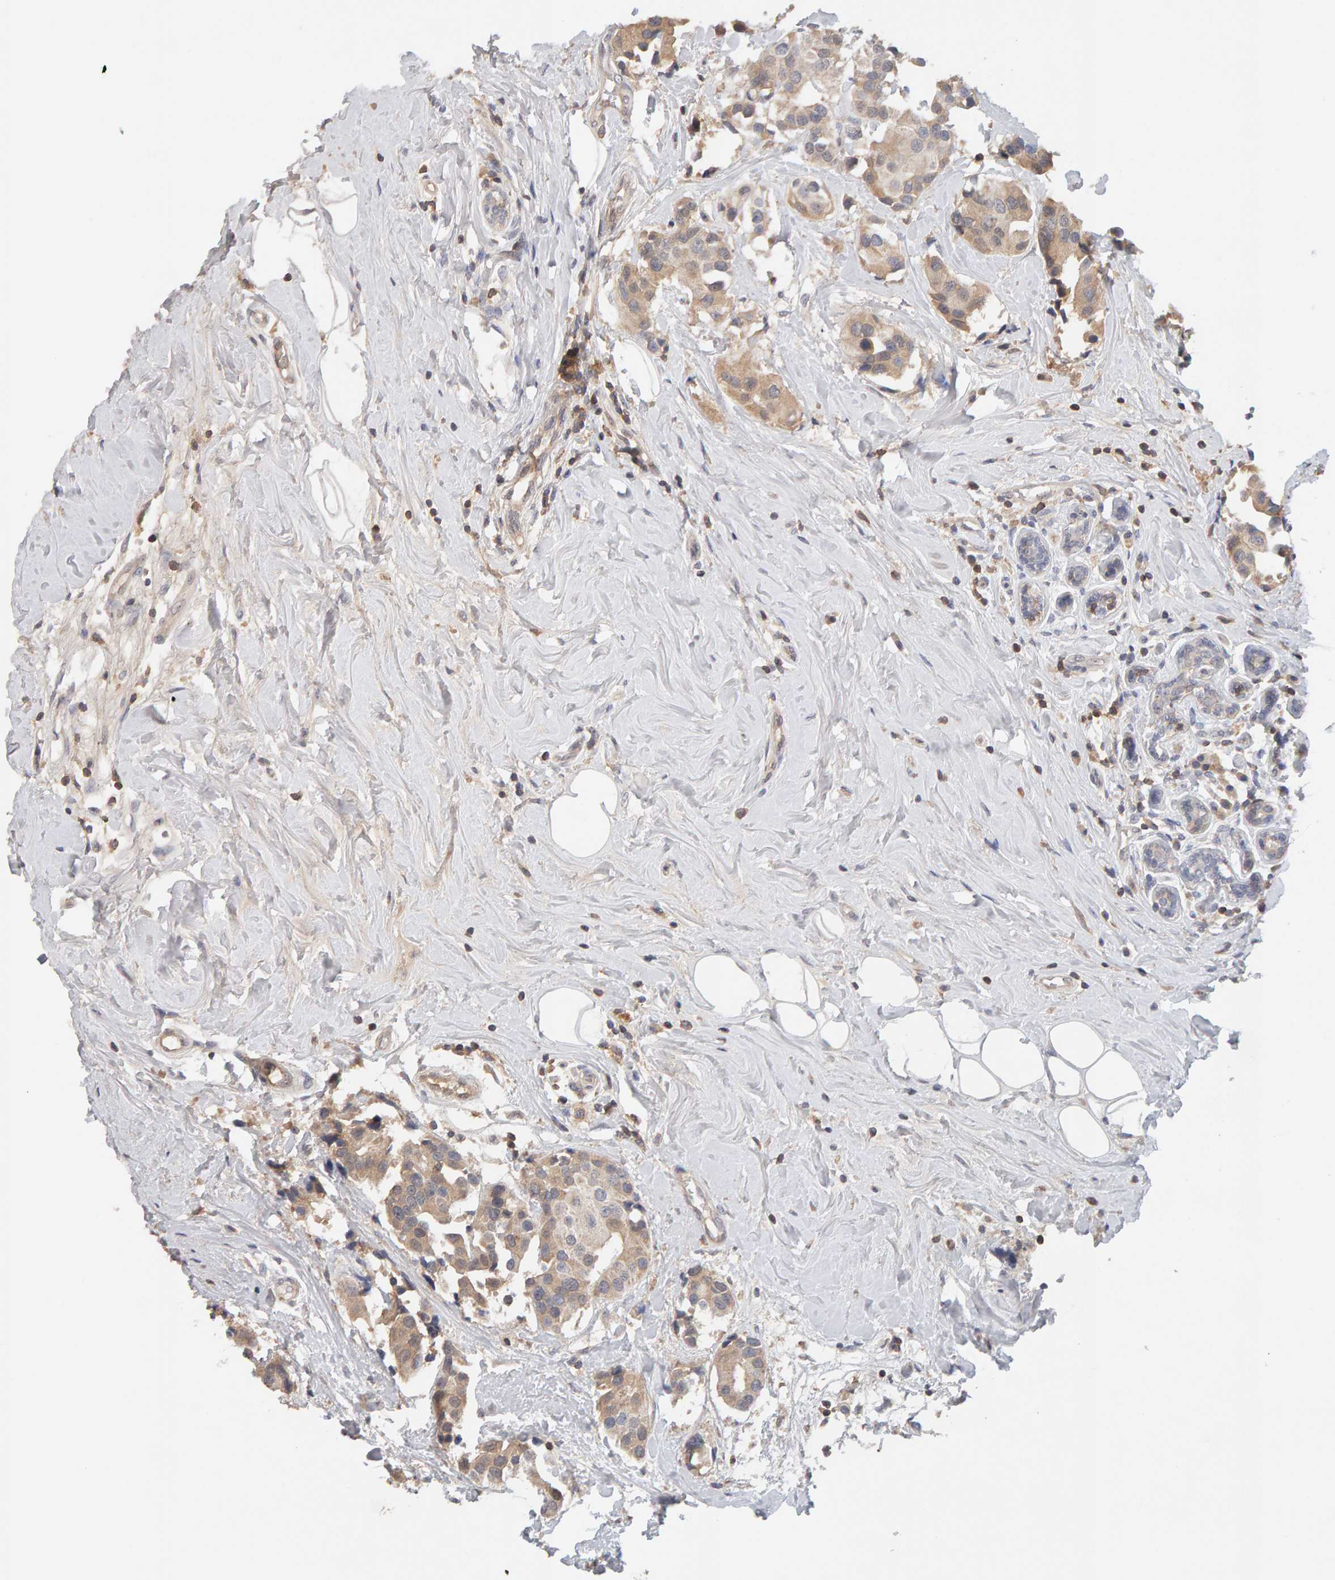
{"staining": {"intensity": "moderate", "quantity": "25%-75%", "location": "cytoplasmic/membranous"}, "tissue": "breast cancer", "cell_type": "Tumor cells", "image_type": "cancer", "snomed": [{"axis": "morphology", "description": "Normal tissue, NOS"}, {"axis": "morphology", "description": "Duct carcinoma"}, {"axis": "topography", "description": "Breast"}], "caption": "Invasive ductal carcinoma (breast) was stained to show a protein in brown. There is medium levels of moderate cytoplasmic/membranous expression in approximately 25%-75% of tumor cells.", "gene": "NUDCD1", "patient": {"sex": "female", "age": 39}}